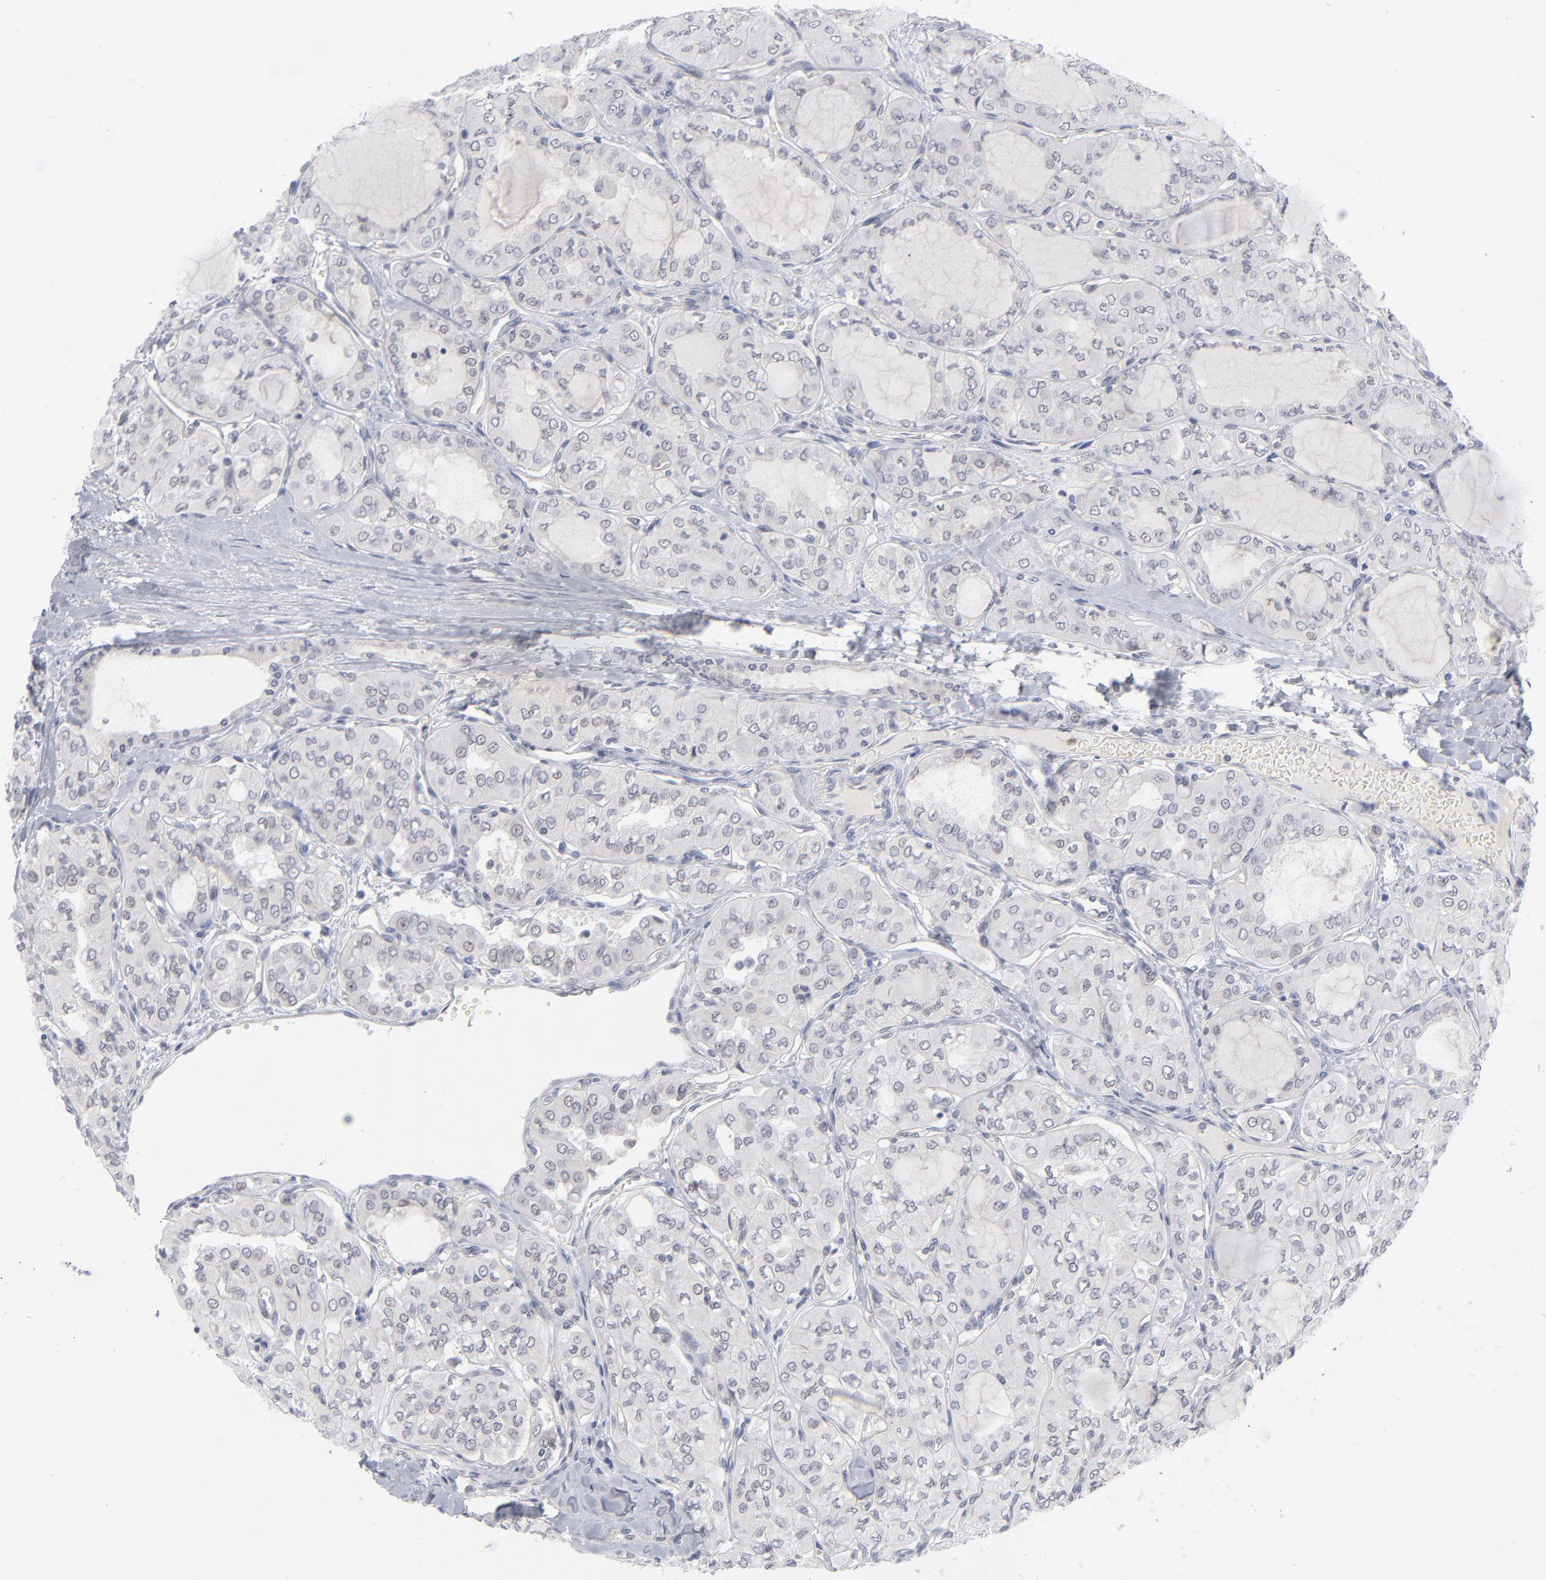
{"staining": {"intensity": "weak", "quantity": "25%-75%", "location": "nuclear"}, "tissue": "thyroid cancer", "cell_type": "Tumor cells", "image_type": "cancer", "snomed": [{"axis": "morphology", "description": "Papillary adenocarcinoma, NOS"}, {"axis": "topography", "description": "Thyroid gland"}], "caption": "Protein expression analysis of thyroid cancer (papillary adenocarcinoma) reveals weak nuclear positivity in about 25%-75% of tumor cells. The staining was performed using DAB, with brown indicating positive protein expression. Nuclei are stained blue with hematoxylin.", "gene": "NBN", "patient": {"sex": "male", "age": 20}}